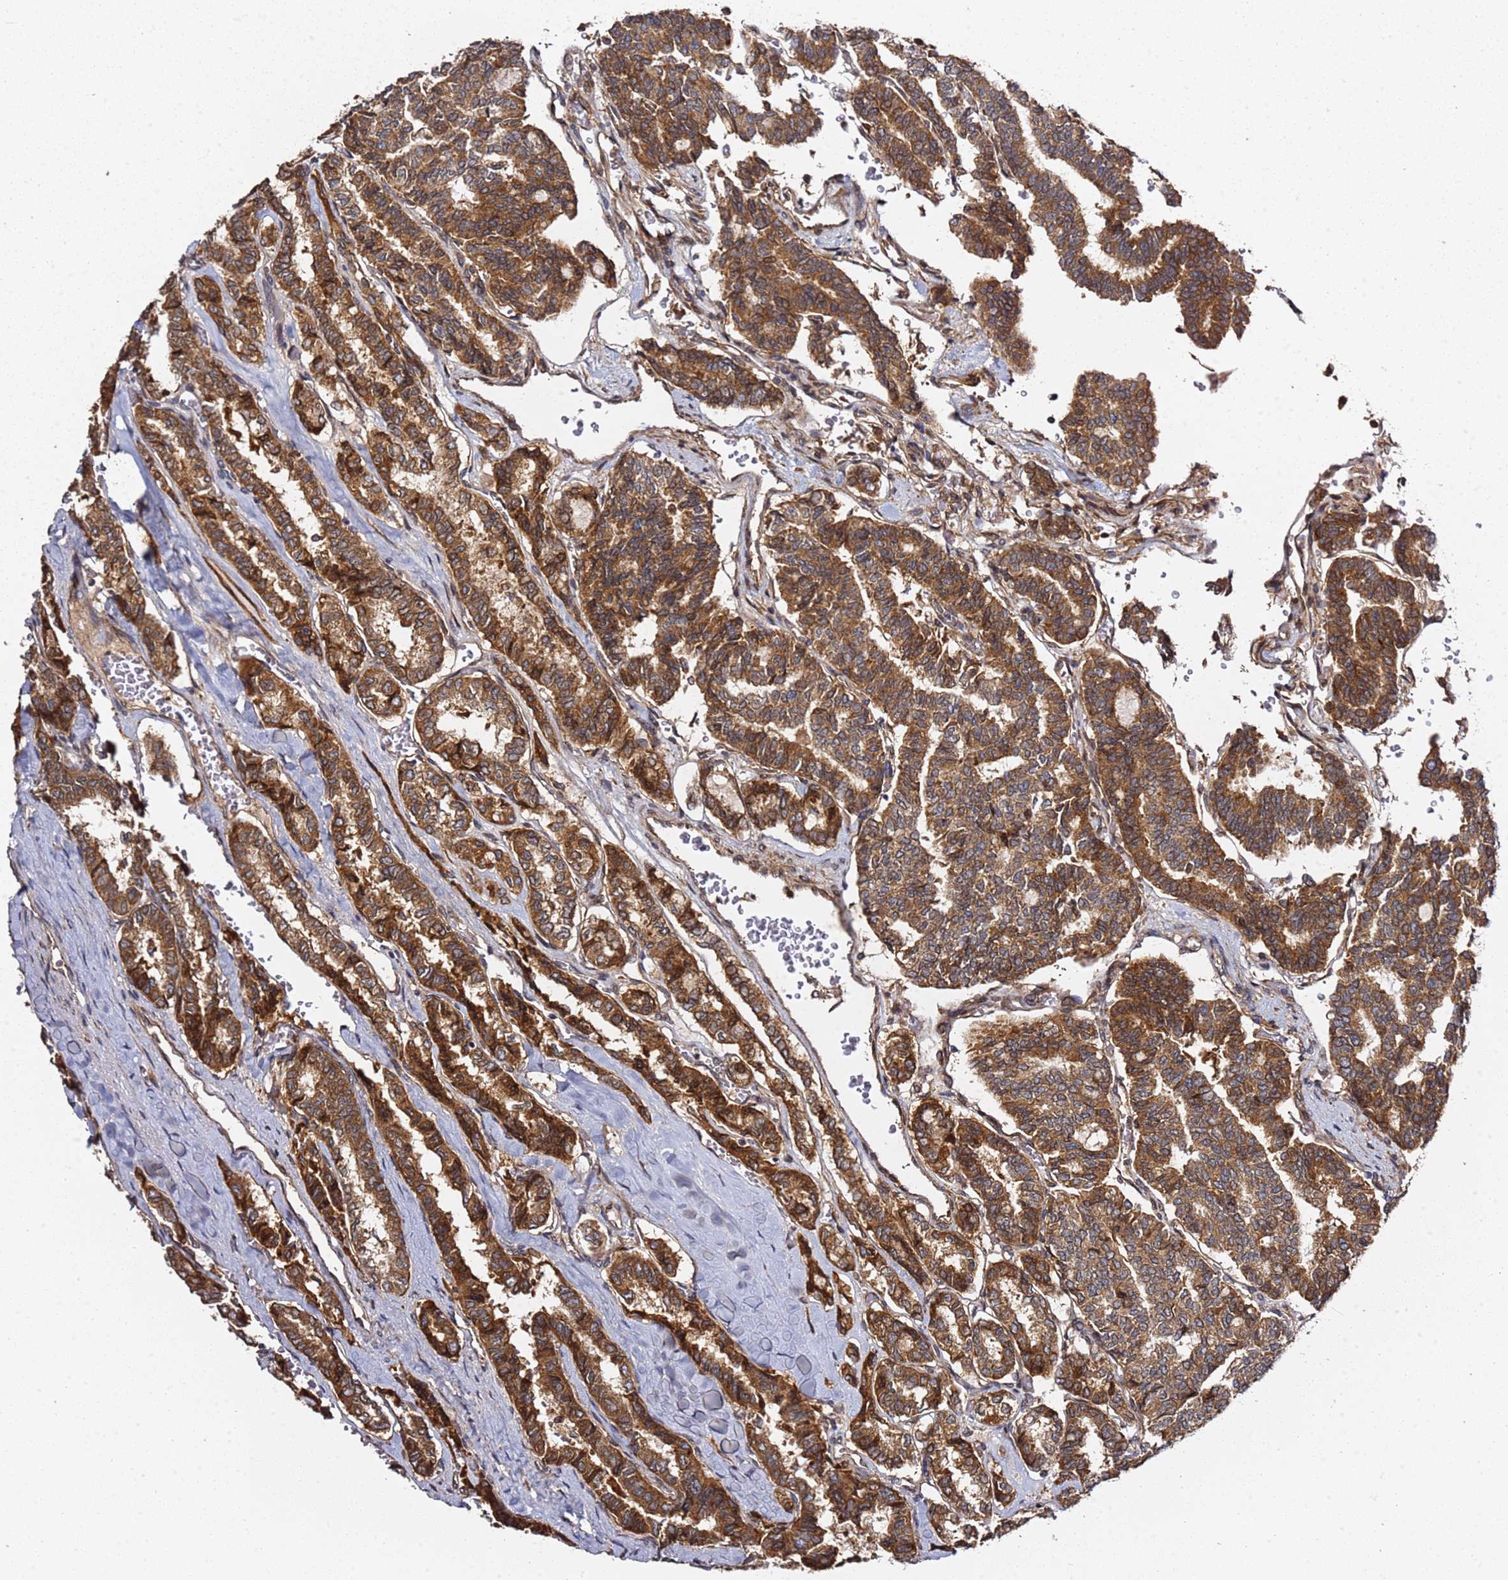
{"staining": {"intensity": "strong", "quantity": ">75%", "location": "cytoplasmic/membranous"}, "tissue": "thyroid cancer", "cell_type": "Tumor cells", "image_type": "cancer", "snomed": [{"axis": "morphology", "description": "Papillary adenocarcinoma, NOS"}, {"axis": "topography", "description": "Thyroid gland"}], "caption": "Approximately >75% of tumor cells in human papillary adenocarcinoma (thyroid) exhibit strong cytoplasmic/membranous protein expression as visualized by brown immunohistochemical staining.", "gene": "PRKAB2", "patient": {"sex": "female", "age": 35}}